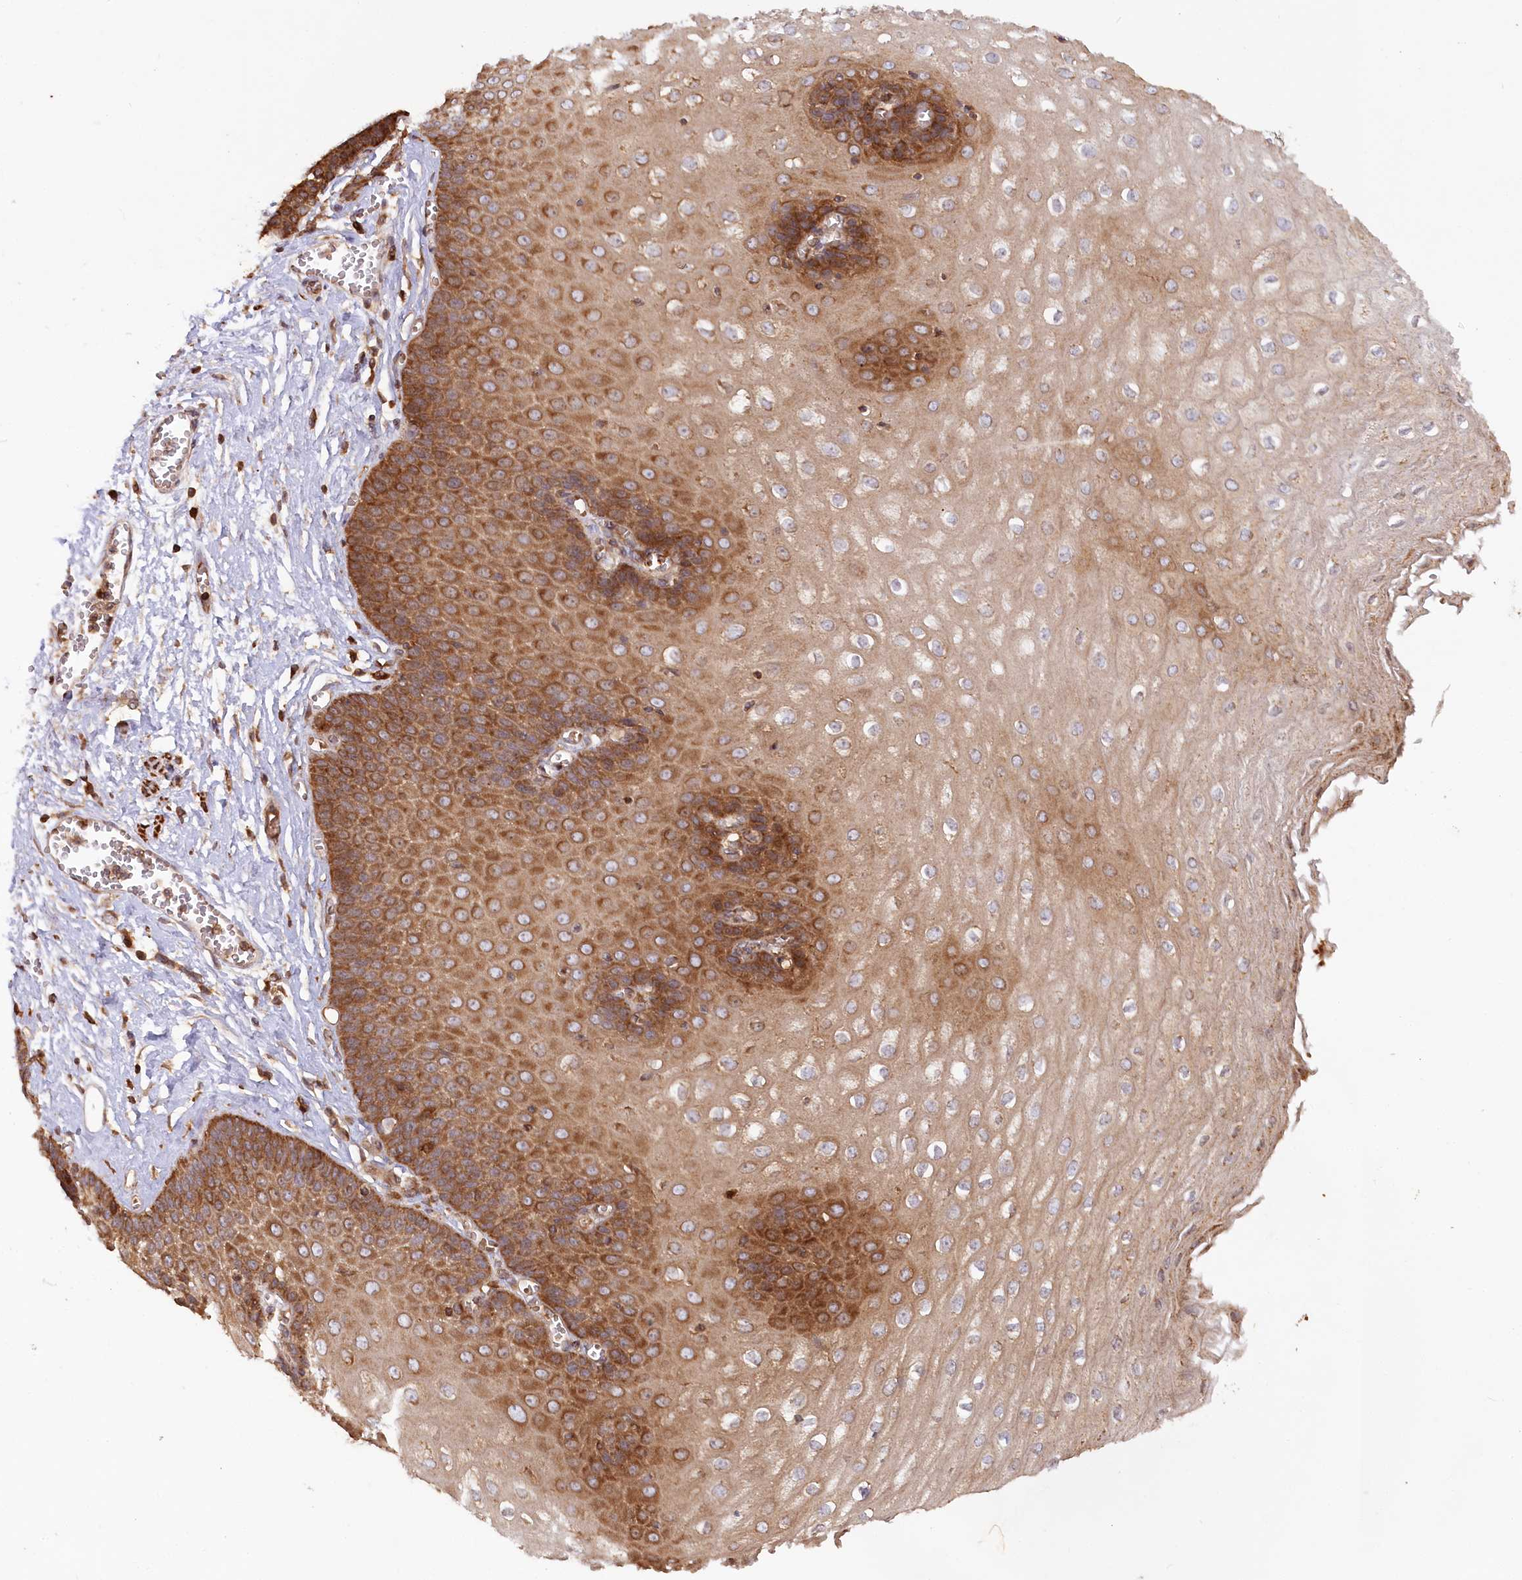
{"staining": {"intensity": "strong", "quantity": ">75%", "location": "cytoplasmic/membranous"}, "tissue": "esophagus", "cell_type": "Squamous epithelial cells", "image_type": "normal", "snomed": [{"axis": "morphology", "description": "Normal tissue, NOS"}, {"axis": "topography", "description": "Esophagus"}], "caption": "Approximately >75% of squamous epithelial cells in normal esophagus exhibit strong cytoplasmic/membranous protein positivity as visualized by brown immunohistochemical staining.", "gene": "PAIP2", "patient": {"sex": "male", "age": 60}}